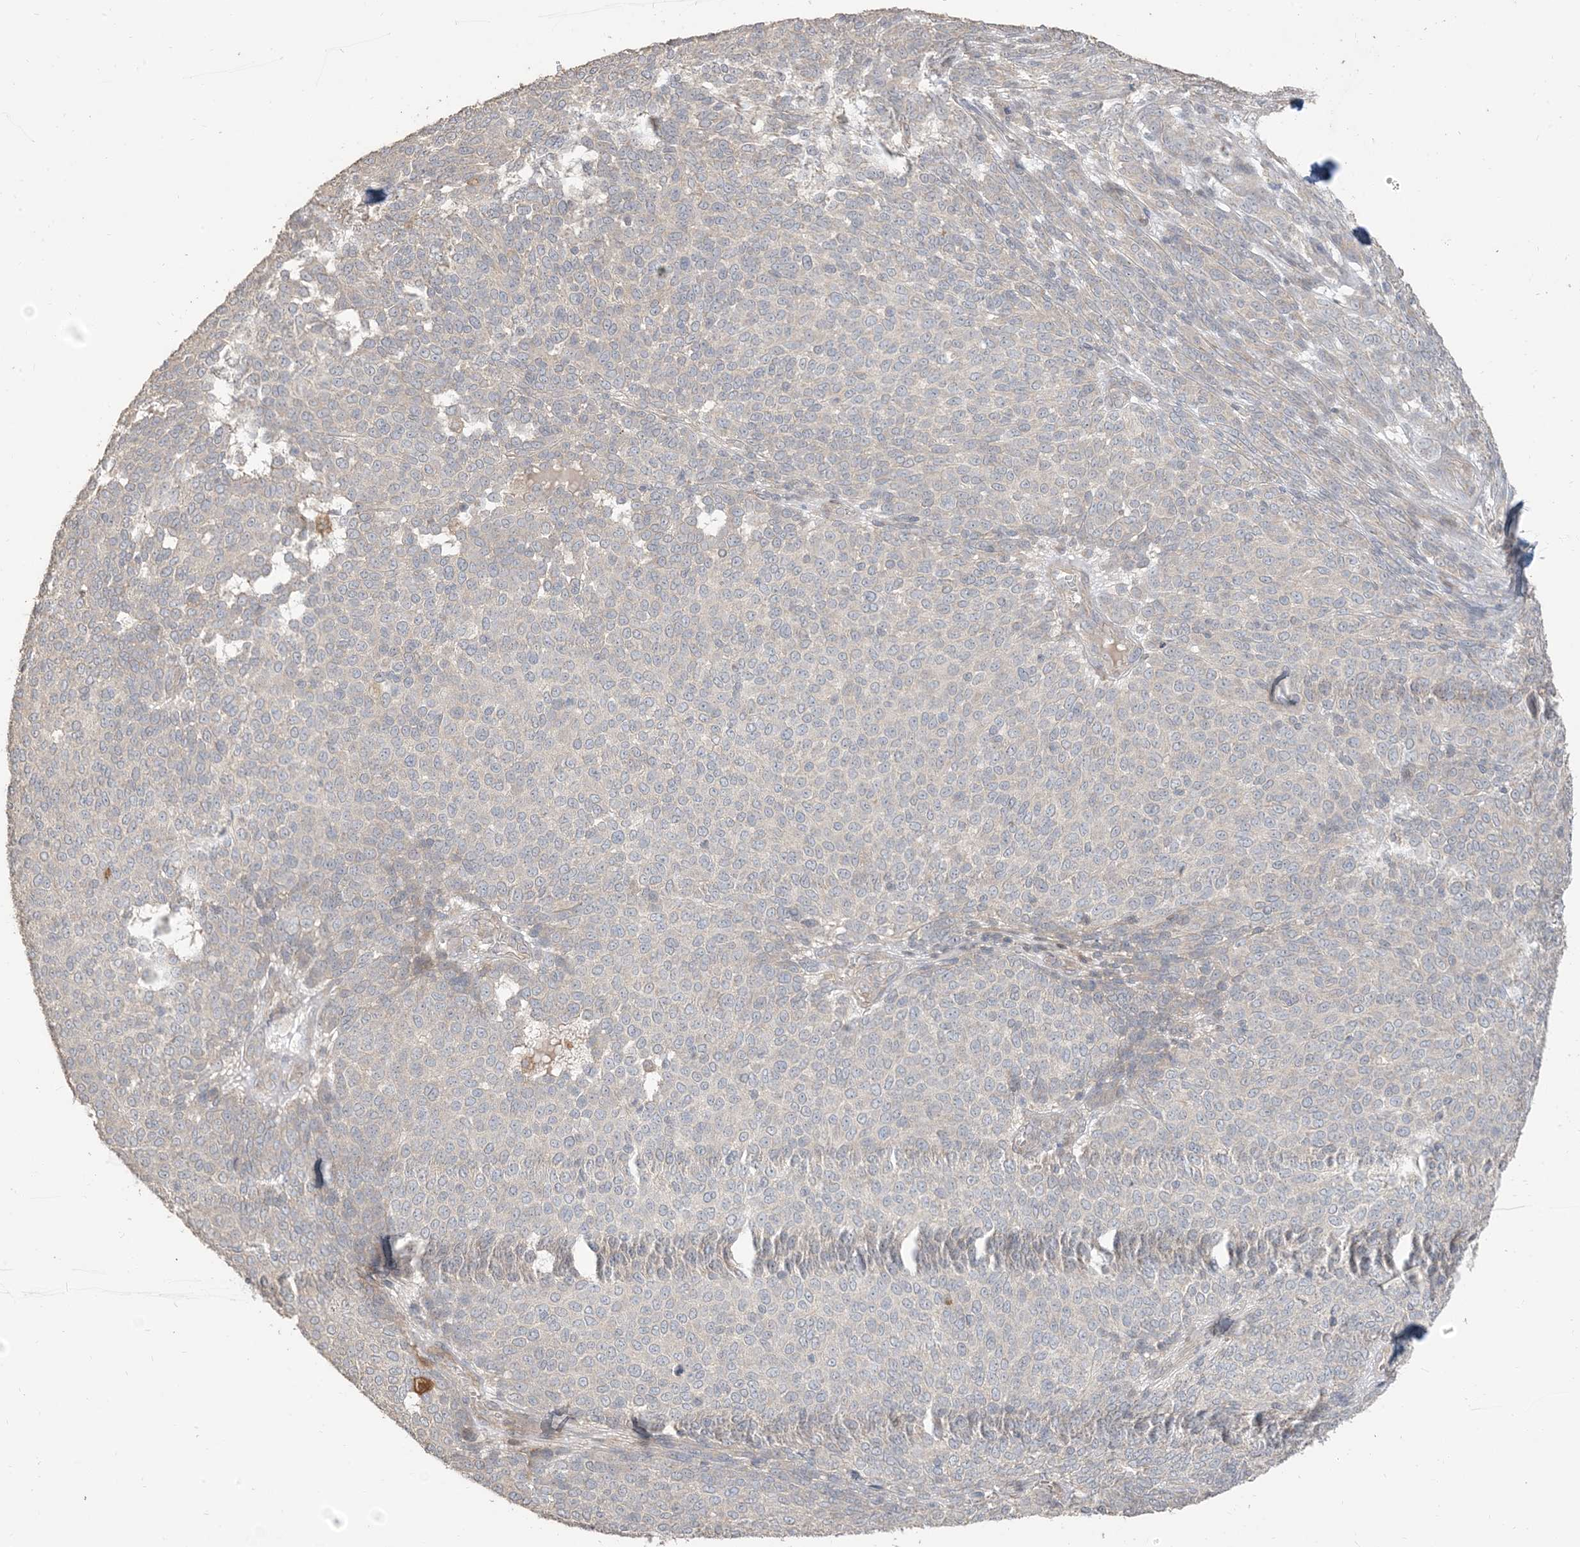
{"staining": {"intensity": "negative", "quantity": "none", "location": "none"}, "tissue": "melanoma", "cell_type": "Tumor cells", "image_type": "cancer", "snomed": [{"axis": "morphology", "description": "Malignant melanoma, NOS"}, {"axis": "topography", "description": "Skin"}], "caption": "DAB immunohistochemical staining of human melanoma demonstrates no significant staining in tumor cells. (Brightfield microscopy of DAB immunohistochemistry at high magnification).", "gene": "RNF175", "patient": {"sex": "male", "age": 73}}